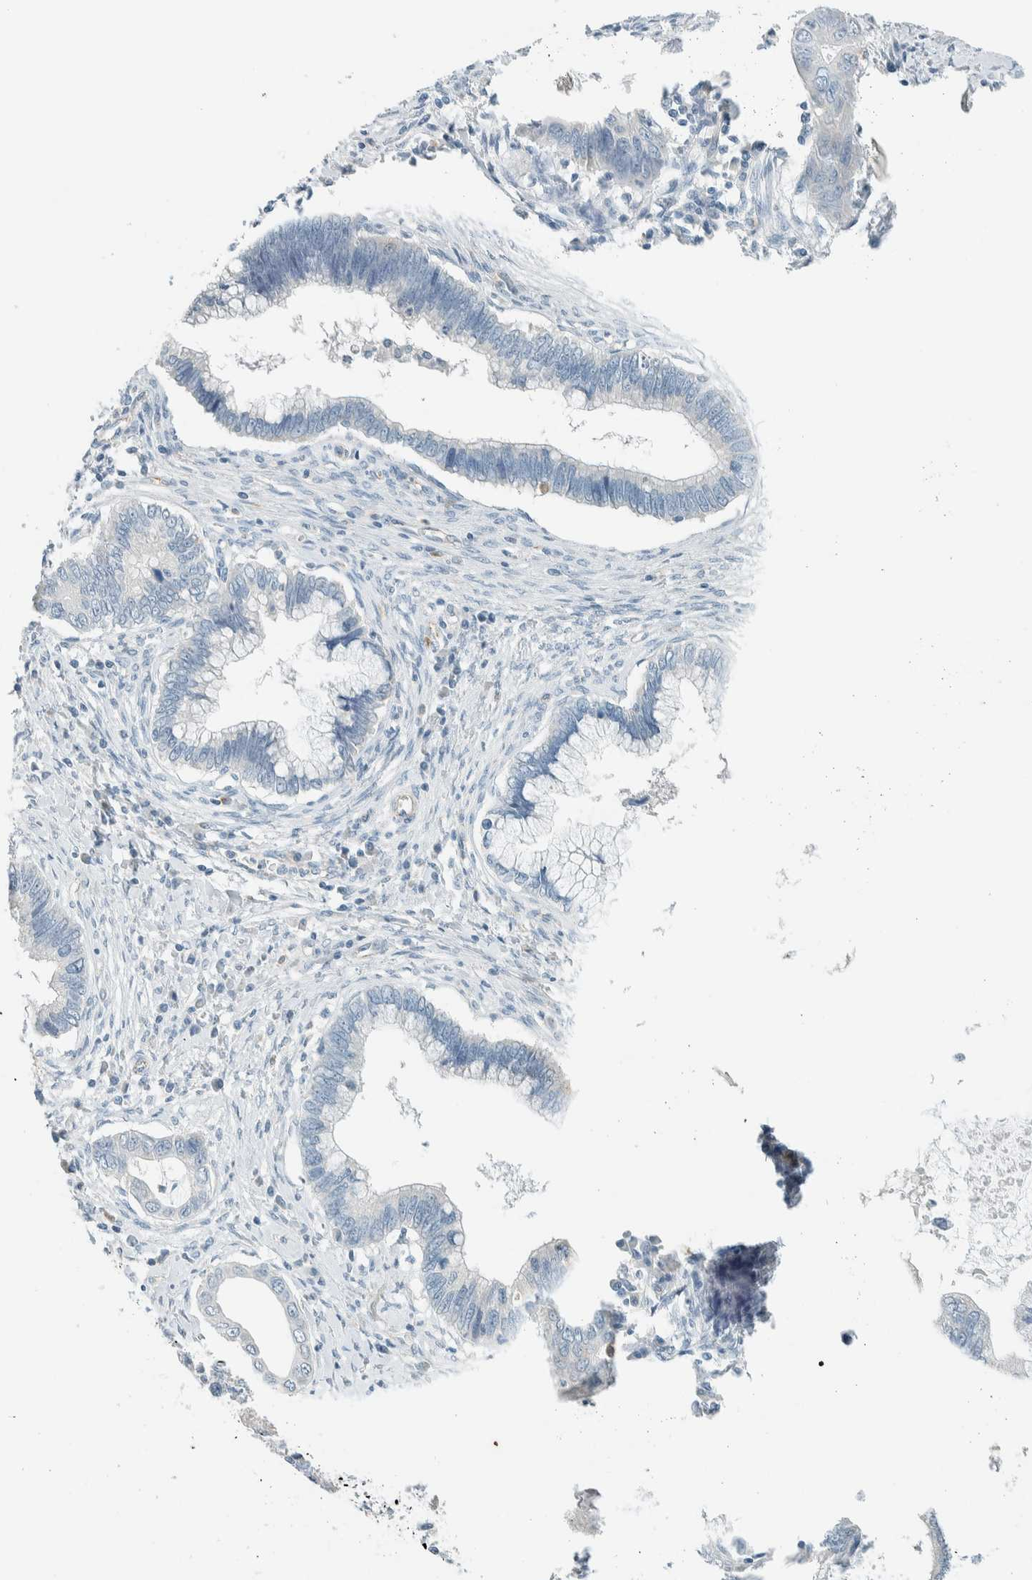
{"staining": {"intensity": "negative", "quantity": "none", "location": "none"}, "tissue": "cervical cancer", "cell_type": "Tumor cells", "image_type": "cancer", "snomed": [{"axis": "morphology", "description": "Adenocarcinoma, NOS"}, {"axis": "topography", "description": "Cervix"}], "caption": "High magnification brightfield microscopy of cervical cancer (adenocarcinoma) stained with DAB (3,3'-diaminobenzidine) (brown) and counterstained with hematoxylin (blue): tumor cells show no significant expression.", "gene": "SLFN12", "patient": {"sex": "female", "age": 44}}